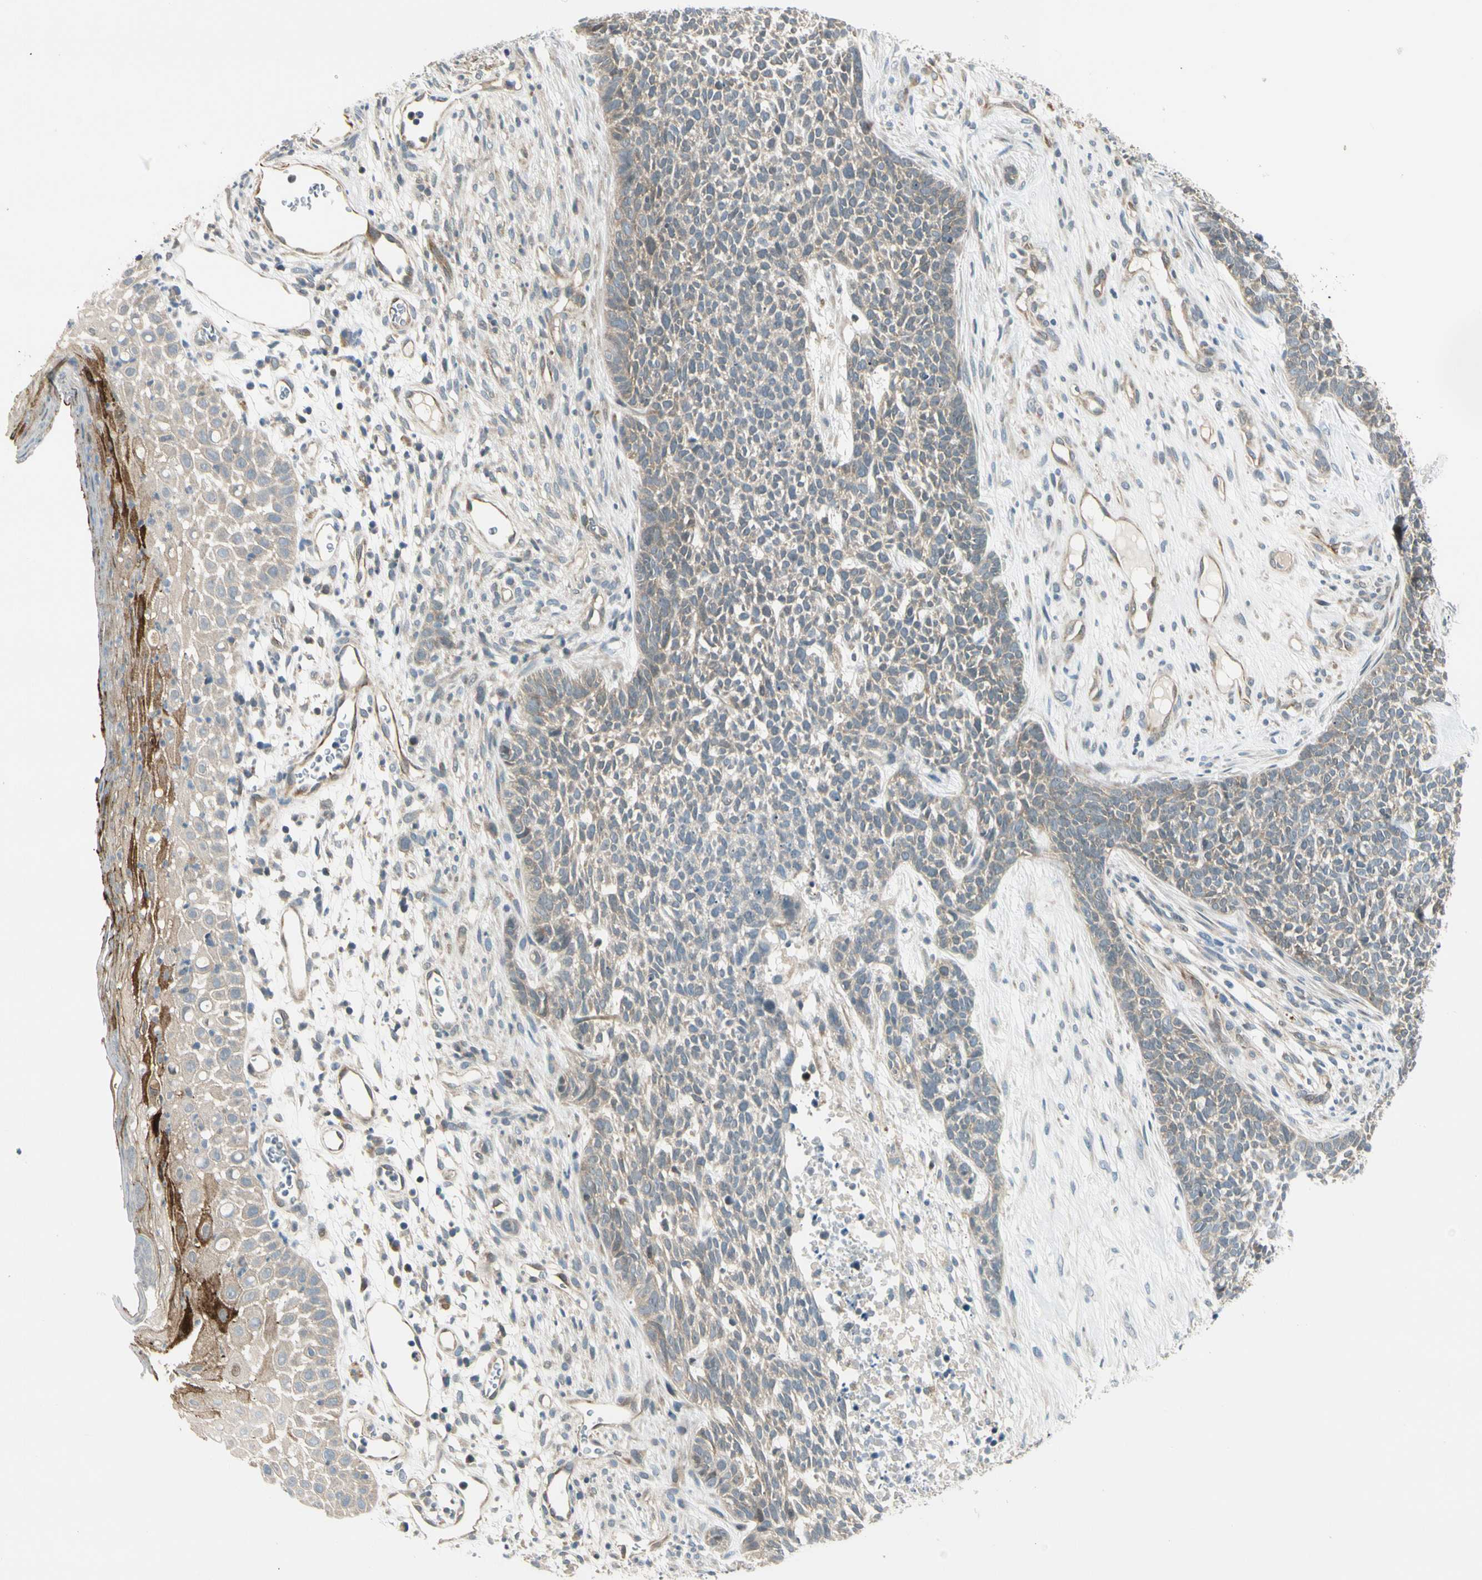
{"staining": {"intensity": "weak", "quantity": "25%-75%", "location": "cytoplasmic/membranous"}, "tissue": "skin cancer", "cell_type": "Tumor cells", "image_type": "cancer", "snomed": [{"axis": "morphology", "description": "Basal cell carcinoma"}, {"axis": "topography", "description": "Skin"}], "caption": "An image of skin cancer stained for a protein displays weak cytoplasmic/membranous brown staining in tumor cells.", "gene": "SVBP", "patient": {"sex": "female", "age": 84}}